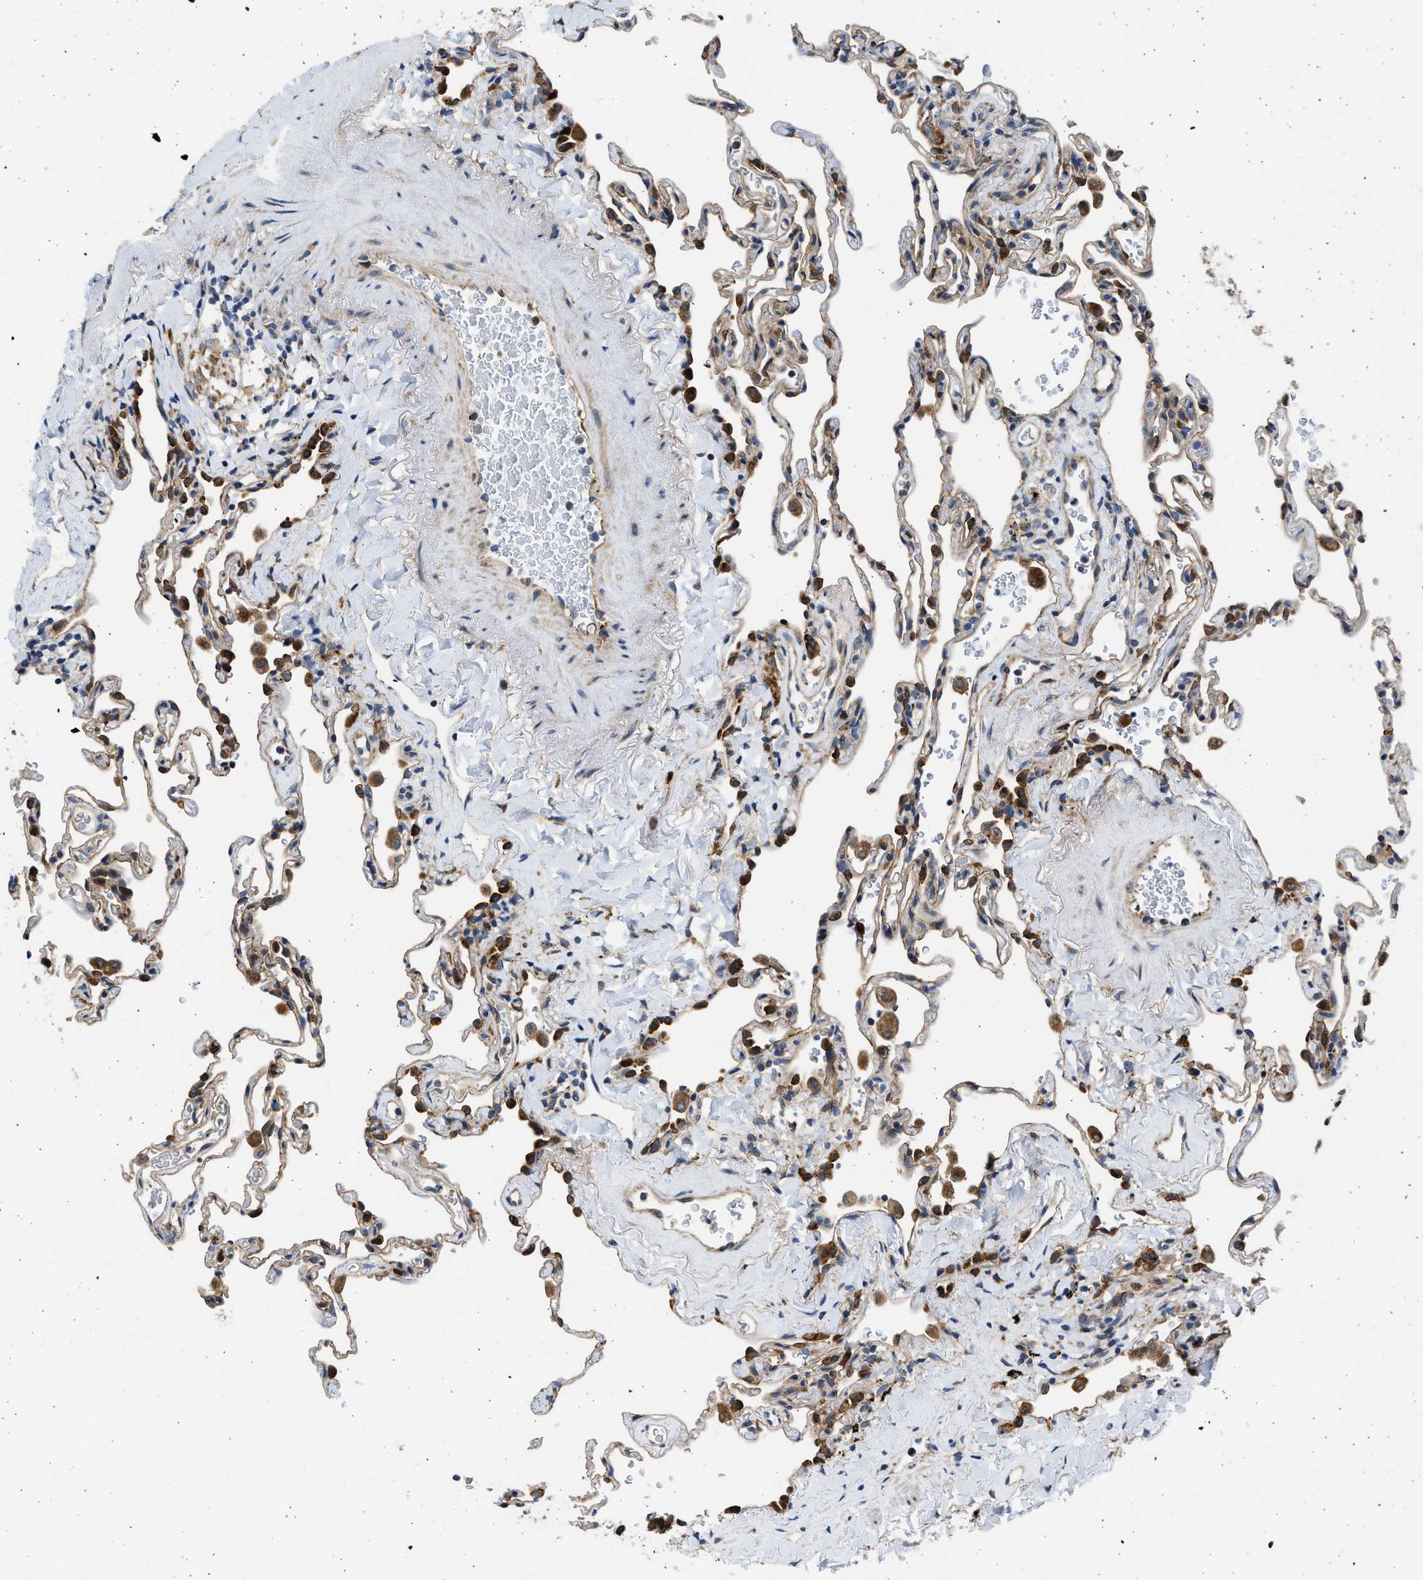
{"staining": {"intensity": "moderate", "quantity": ">75%", "location": "cytoplasmic/membranous"}, "tissue": "lung", "cell_type": "Alveolar cells", "image_type": "normal", "snomed": [{"axis": "morphology", "description": "Normal tissue, NOS"}, {"axis": "topography", "description": "Lung"}], "caption": "The histopathology image displays staining of benign lung, revealing moderate cytoplasmic/membranous protein expression (brown color) within alveolar cells.", "gene": "PLD2", "patient": {"sex": "male", "age": 59}}